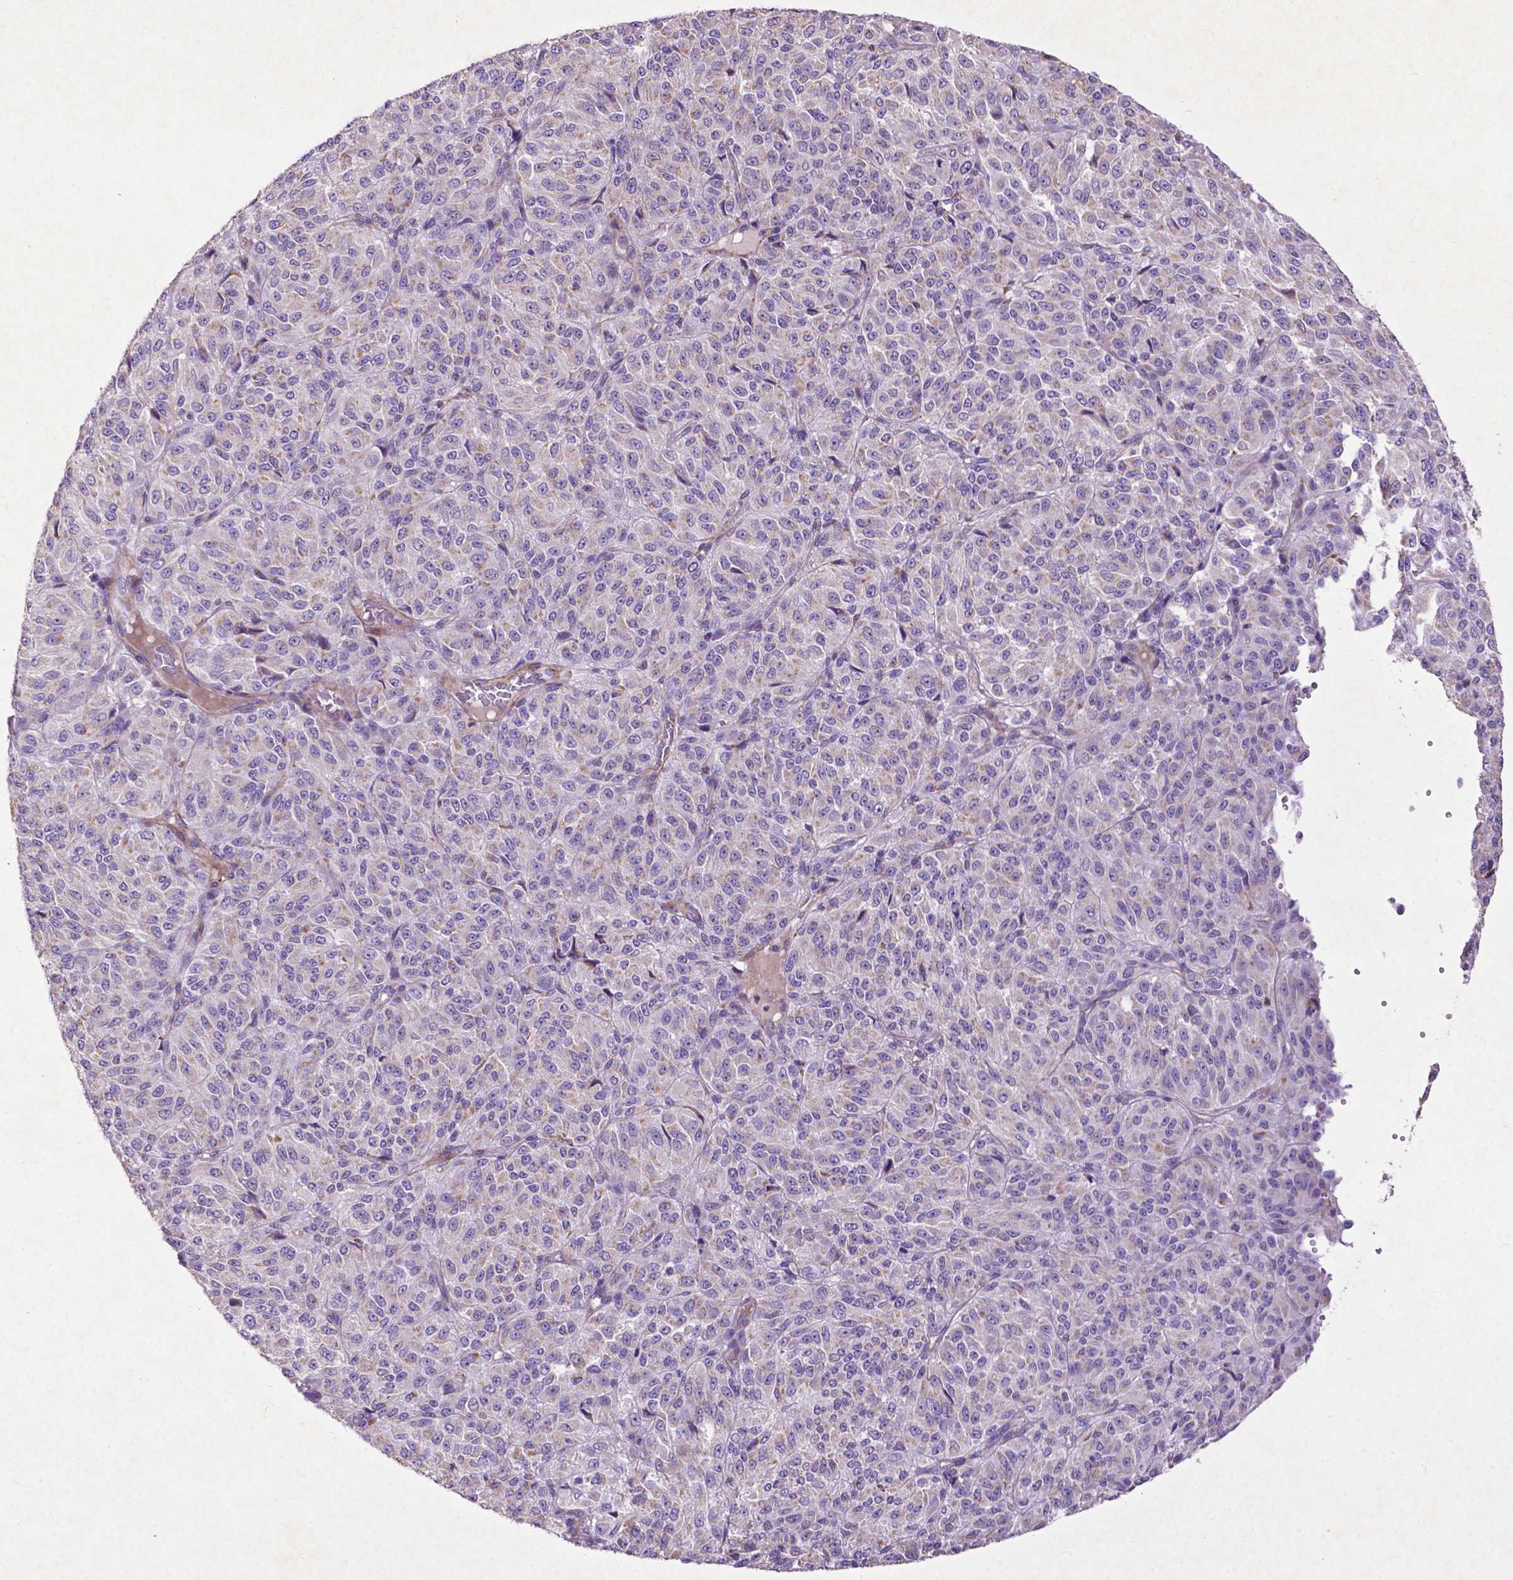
{"staining": {"intensity": "negative", "quantity": "none", "location": "none"}, "tissue": "melanoma", "cell_type": "Tumor cells", "image_type": "cancer", "snomed": [{"axis": "morphology", "description": "Malignant melanoma, Metastatic site"}, {"axis": "topography", "description": "Brain"}], "caption": "A high-resolution image shows immunohistochemistry (IHC) staining of melanoma, which reveals no significant positivity in tumor cells. (DAB immunohistochemistry (IHC), high magnification).", "gene": "THEGL", "patient": {"sex": "female", "age": 56}}